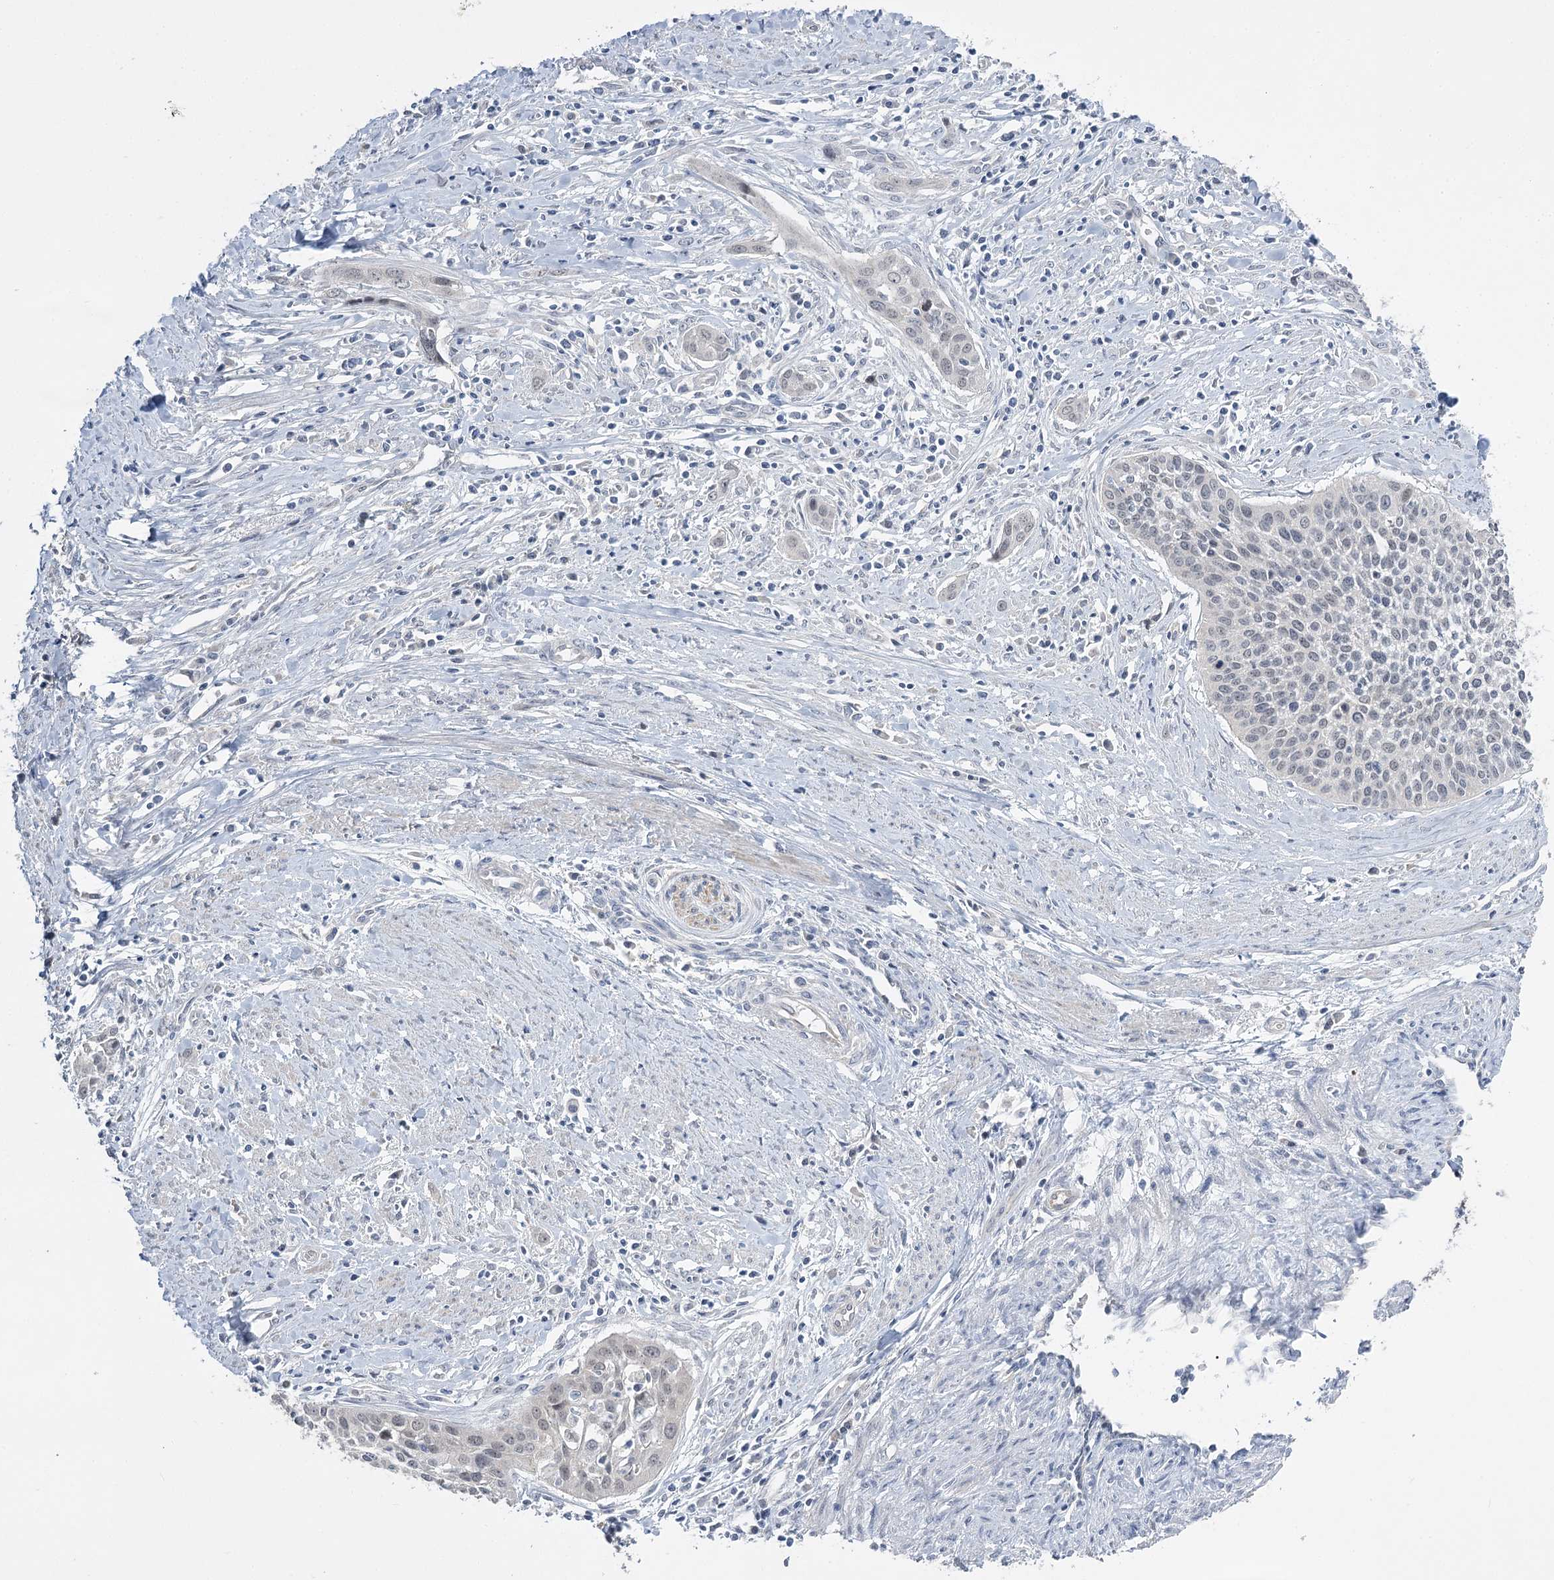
{"staining": {"intensity": "negative", "quantity": "none", "location": "none"}, "tissue": "cervical cancer", "cell_type": "Tumor cells", "image_type": "cancer", "snomed": [{"axis": "morphology", "description": "Squamous cell carcinoma, NOS"}, {"axis": "topography", "description": "Cervix"}], "caption": "Immunohistochemical staining of human cervical squamous cell carcinoma shows no significant positivity in tumor cells.", "gene": "PHYHIPL", "patient": {"sex": "female", "age": 34}}